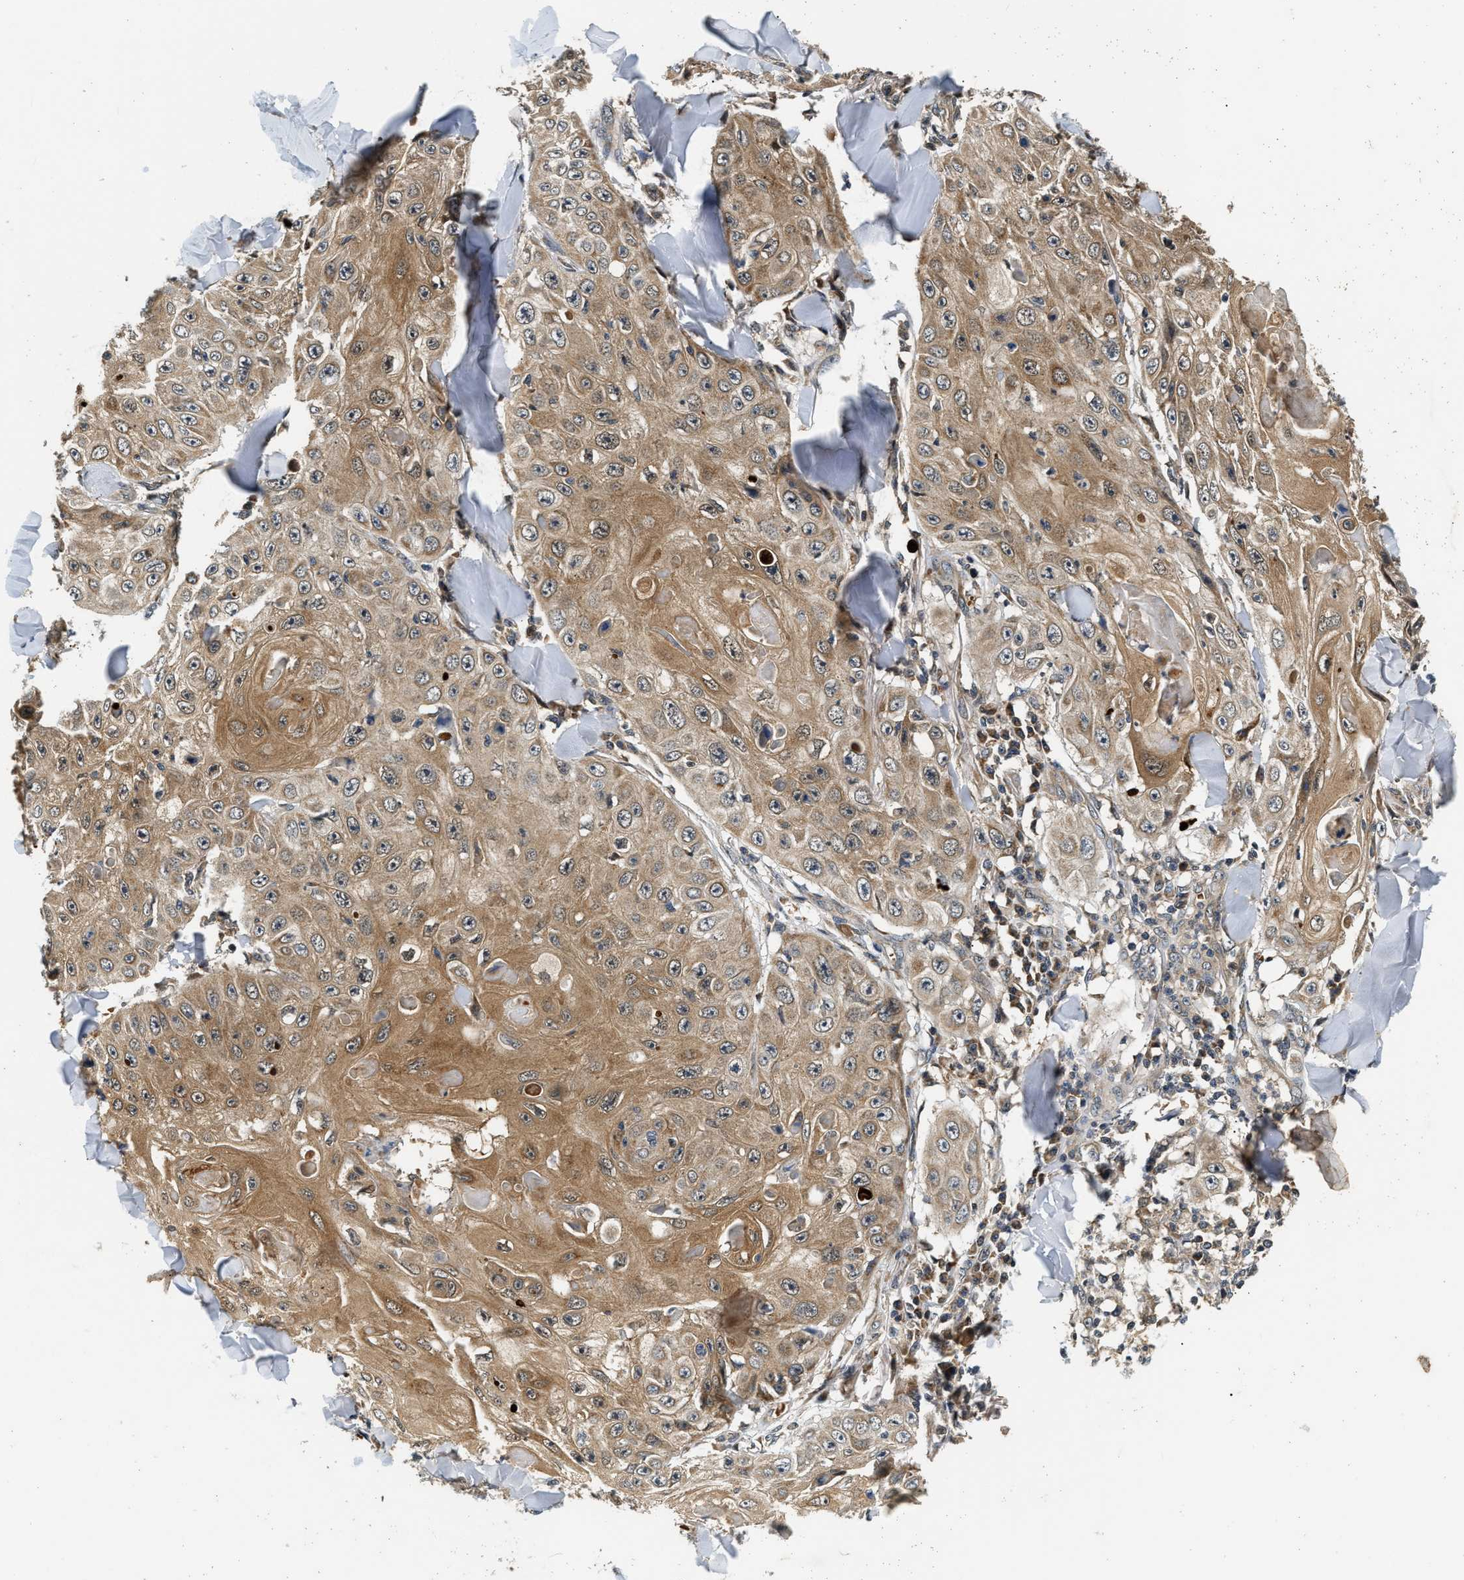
{"staining": {"intensity": "moderate", "quantity": ">75%", "location": "cytoplasmic/membranous"}, "tissue": "skin cancer", "cell_type": "Tumor cells", "image_type": "cancer", "snomed": [{"axis": "morphology", "description": "Squamous cell carcinoma, NOS"}, {"axis": "topography", "description": "Skin"}], "caption": "The micrograph exhibits staining of skin cancer (squamous cell carcinoma), revealing moderate cytoplasmic/membranous protein expression (brown color) within tumor cells. (Stains: DAB (3,3'-diaminobenzidine) in brown, nuclei in blue, Microscopy: brightfield microscopy at high magnification).", "gene": "EXTL2", "patient": {"sex": "male", "age": 86}}